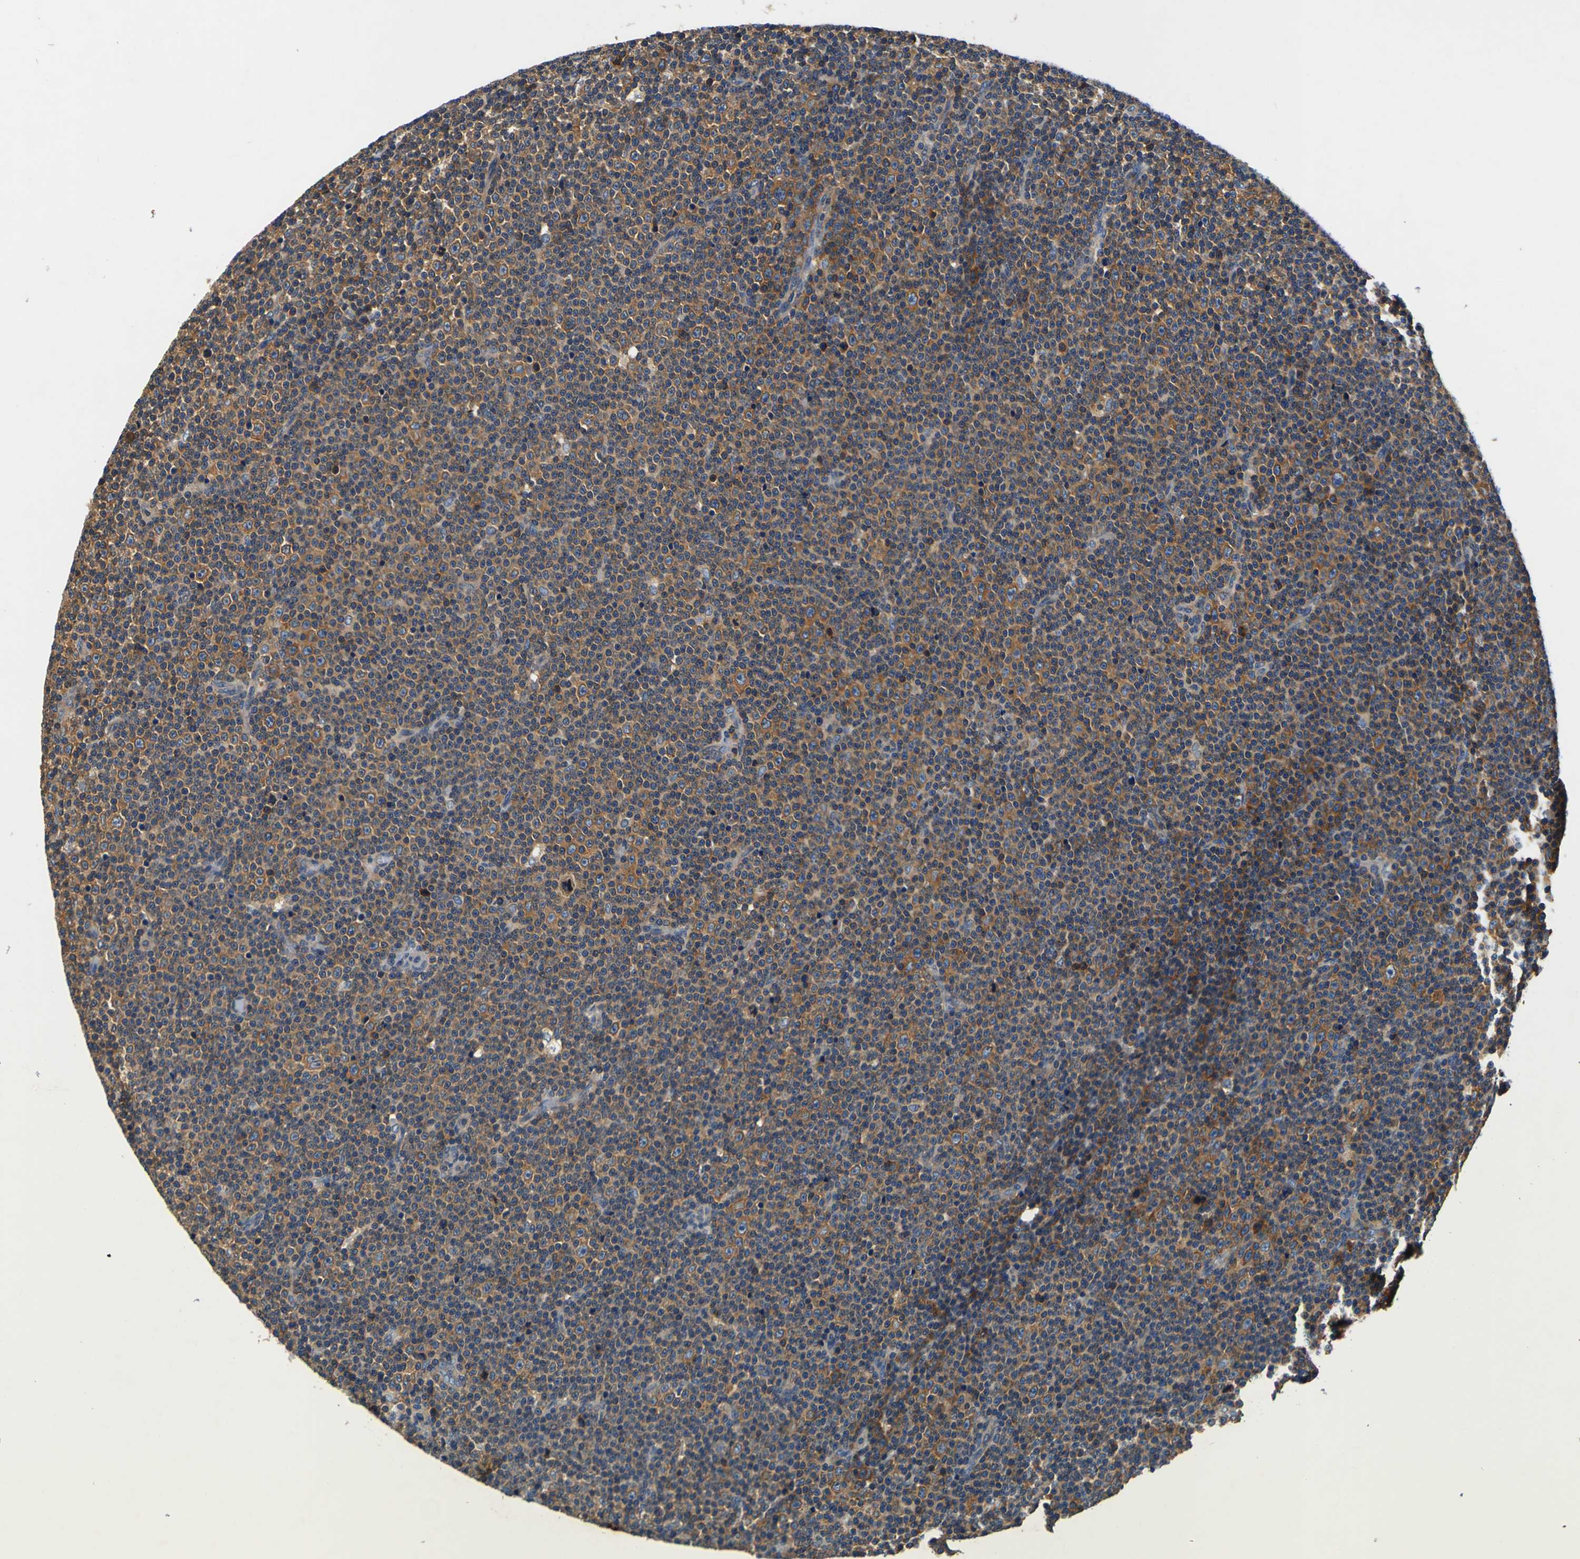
{"staining": {"intensity": "moderate", "quantity": ">75%", "location": "cytoplasmic/membranous"}, "tissue": "lymphoma", "cell_type": "Tumor cells", "image_type": "cancer", "snomed": [{"axis": "morphology", "description": "Malignant lymphoma, non-Hodgkin's type, Low grade"}, {"axis": "topography", "description": "Lymph node"}], "caption": "Immunohistochemistry histopathology image of lymphoma stained for a protein (brown), which demonstrates medium levels of moderate cytoplasmic/membranous positivity in about >75% of tumor cells.", "gene": "CNR2", "patient": {"sex": "female", "age": 67}}